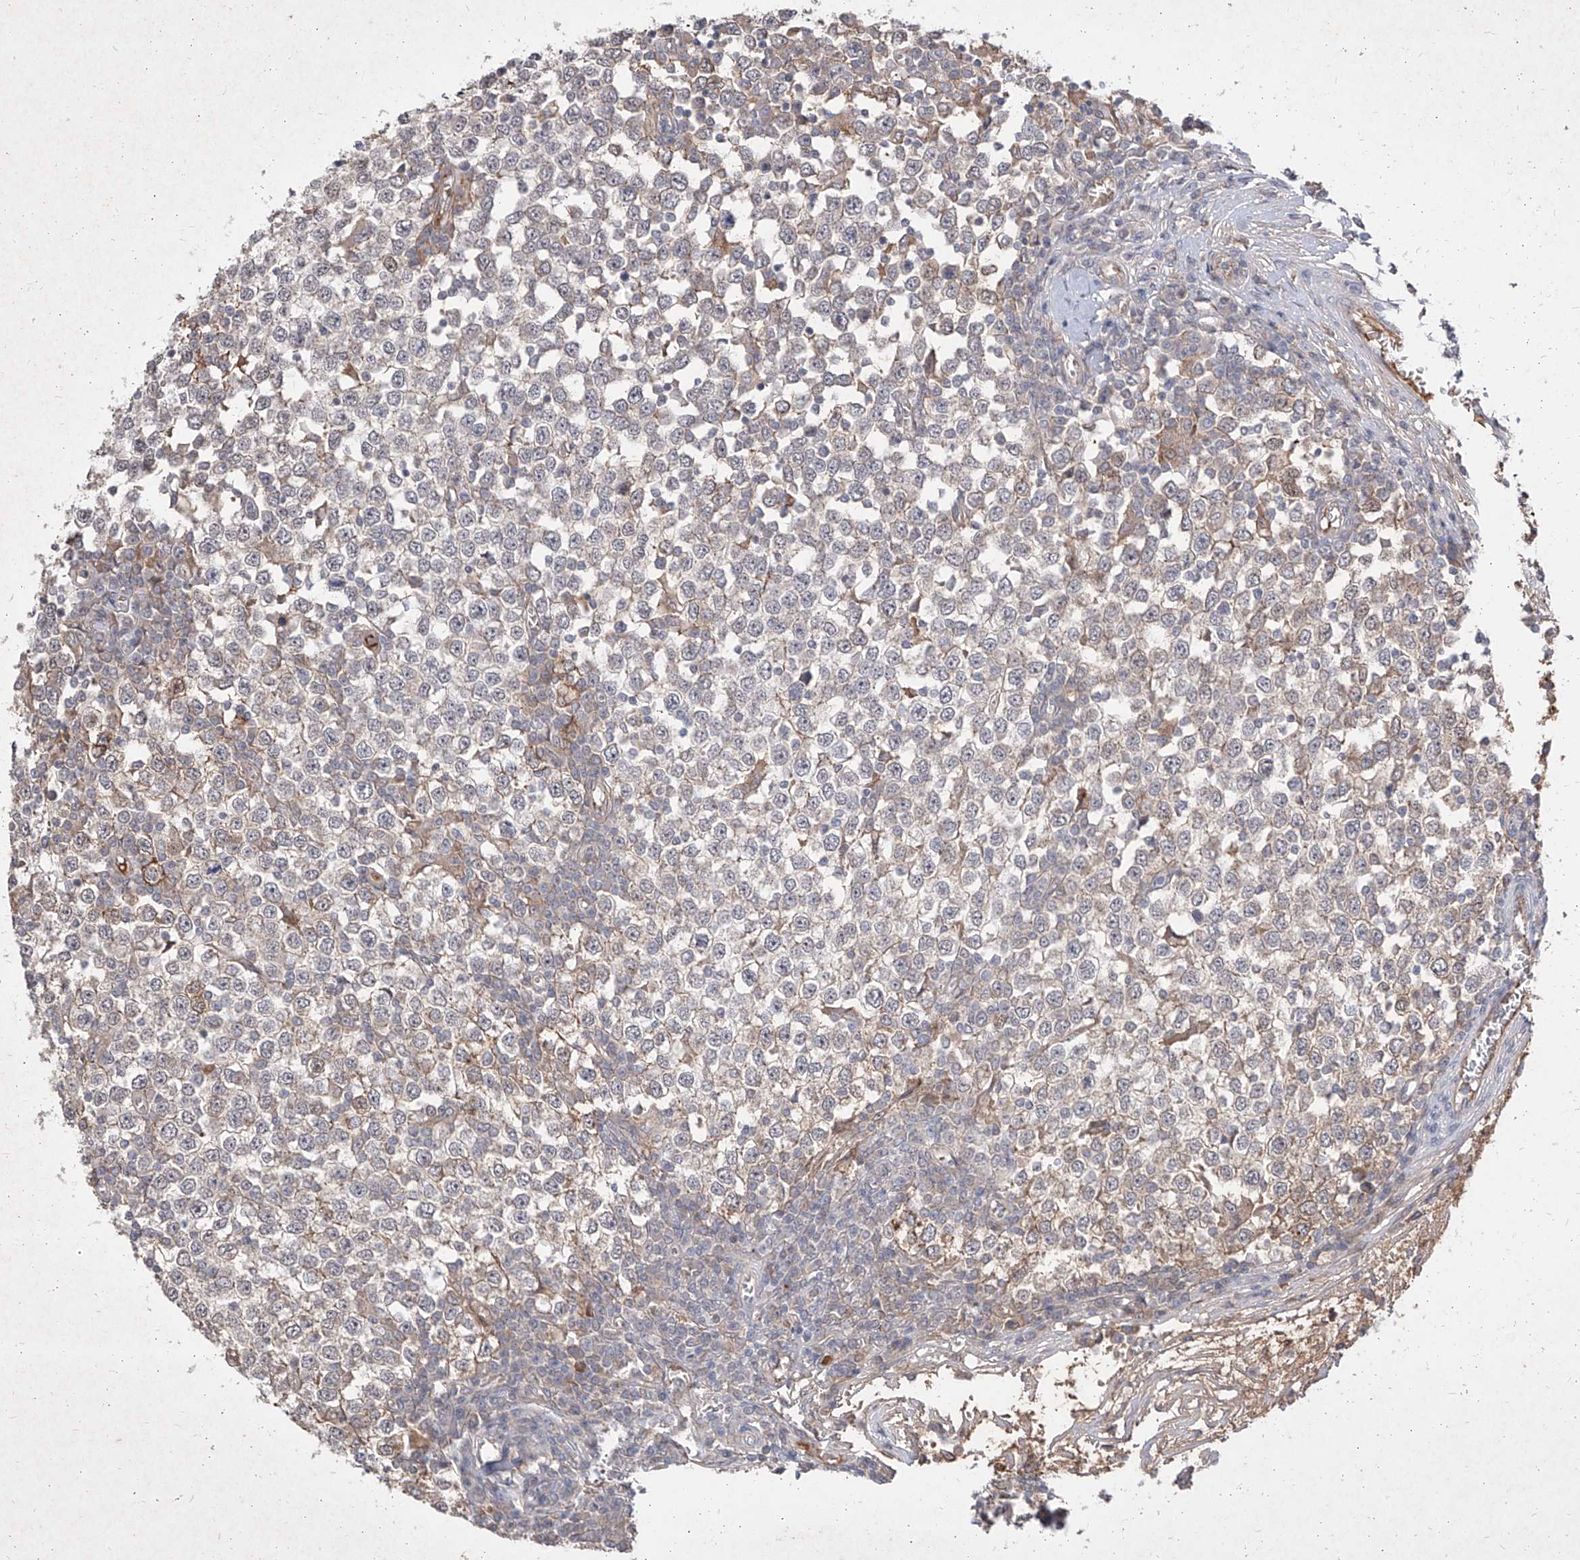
{"staining": {"intensity": "negative", "quantity": "none", "location": "none"}, "tissue": "testis cancer", "cell_type": "Tumor cells", "image_type": "cancer", "snomed": [{"axis": "morphology", "description": "Seminoma, NOS"}, {"axis": "topography", "description": "Testis"}], "caption": "DAB (3,3'-diaminobenzidine) immunohistochemical staining of testis seminoma reveals no significant expression in tumor cells.", "gene": "C4A", "patient": {"sex": "male", "age": 65}}